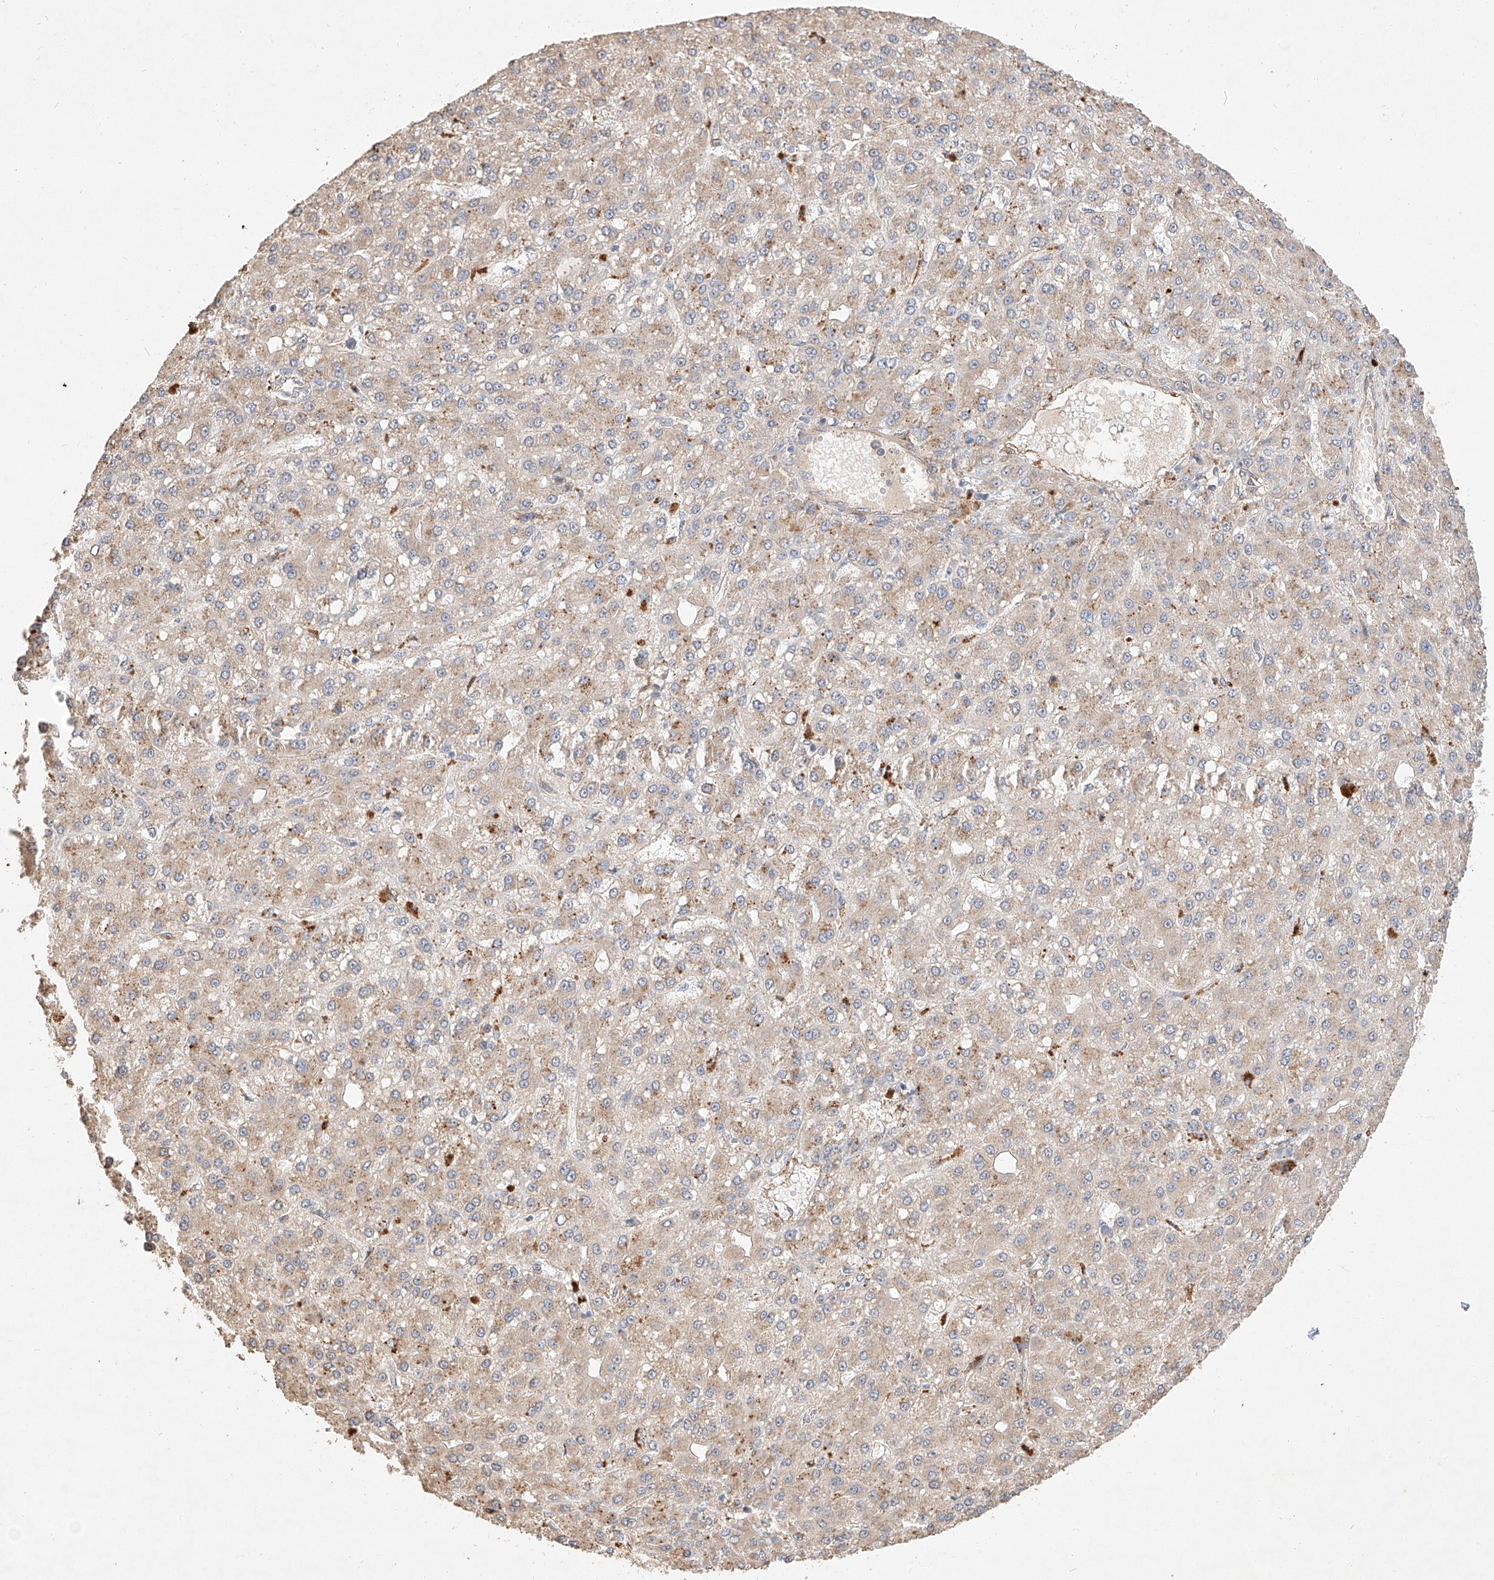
{"staining": {"intensity": "weak", "quantity": "25%-75%", "location": "cytoplasmic/membranous"}, "tissue": "liver cancer", "cell_type": "Tumor cells", "image_type": "cancer", "snomed": [{"axis": "morphology", "description": "Carcinoma, Hepatocellular, NOS"}, {"axis": "topography", "description": "Liver"}], "caption": "Liver cancer tissue exhibits weak cytoplasmic/membranous positivity in approximately 25%-75% of tumor cells", "gene": "SUSD6", "patient": {"sex": "male", "age": 67}}